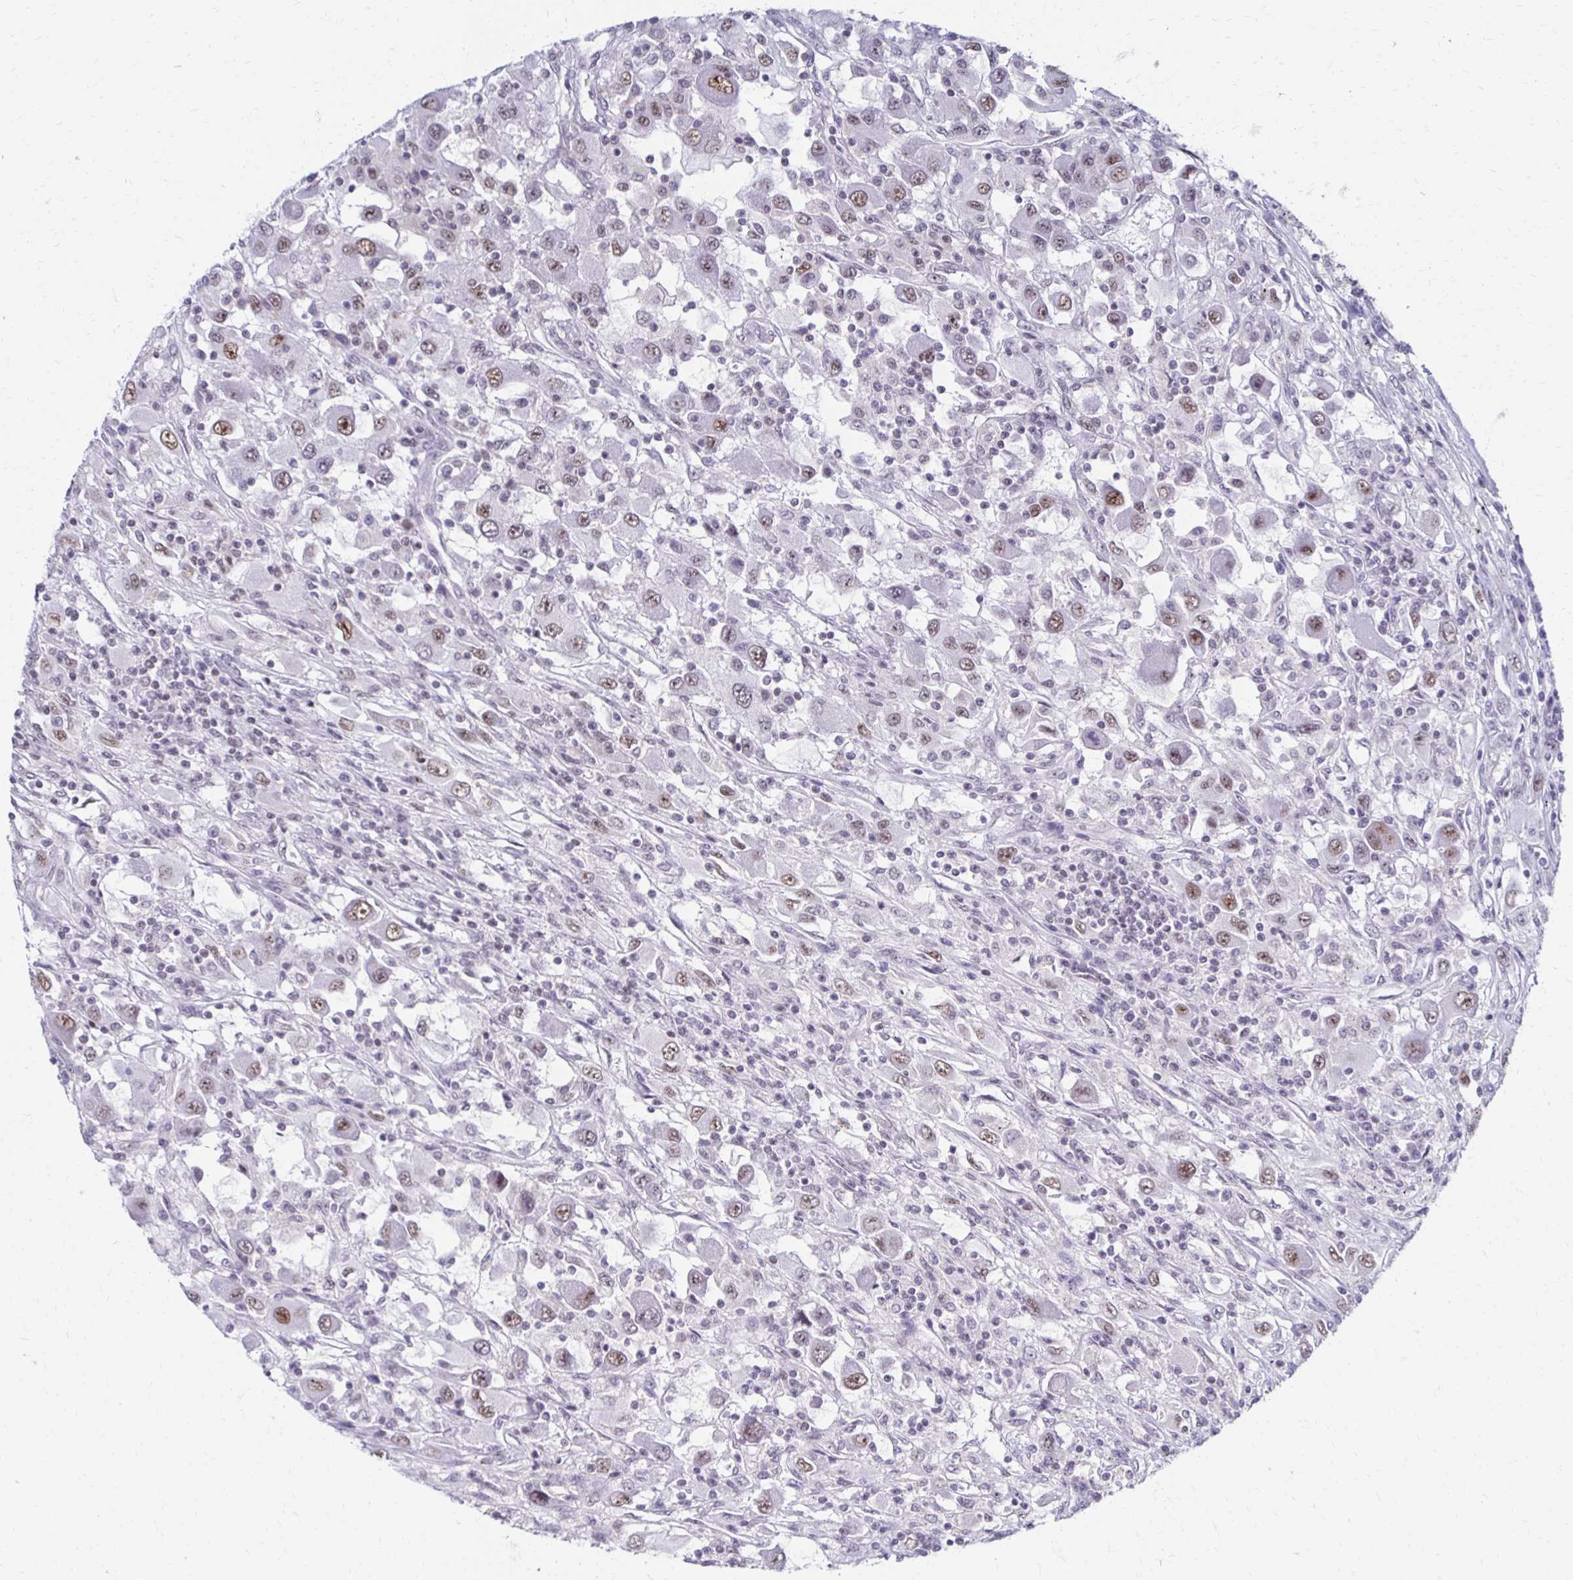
{"staining": {"intensity": "moderate", "quantity": "25%-75%", "location": "nuclear"}, "tissue": "renal cancer", "cell_type": "Tumor cells", "image_type": "cancer", "snomed": [{"axis": "morphology", "description": "Adenocarcinoma, NOS"}, {"axis": "topography", "description": "Kidney"}], "caption": "Immunohistochemistry (IHC) of adenocarcinoma (renal) demonstrates medium levels of moderate nuclear expression in about 25%-75% of tumor cells. Using DAB (brown) and hematoxylin (blue) stains, captured at high magnification using brightfield microscopy.", "gene": "IRF7", "patient": {"sex": "female", "age": 67}}